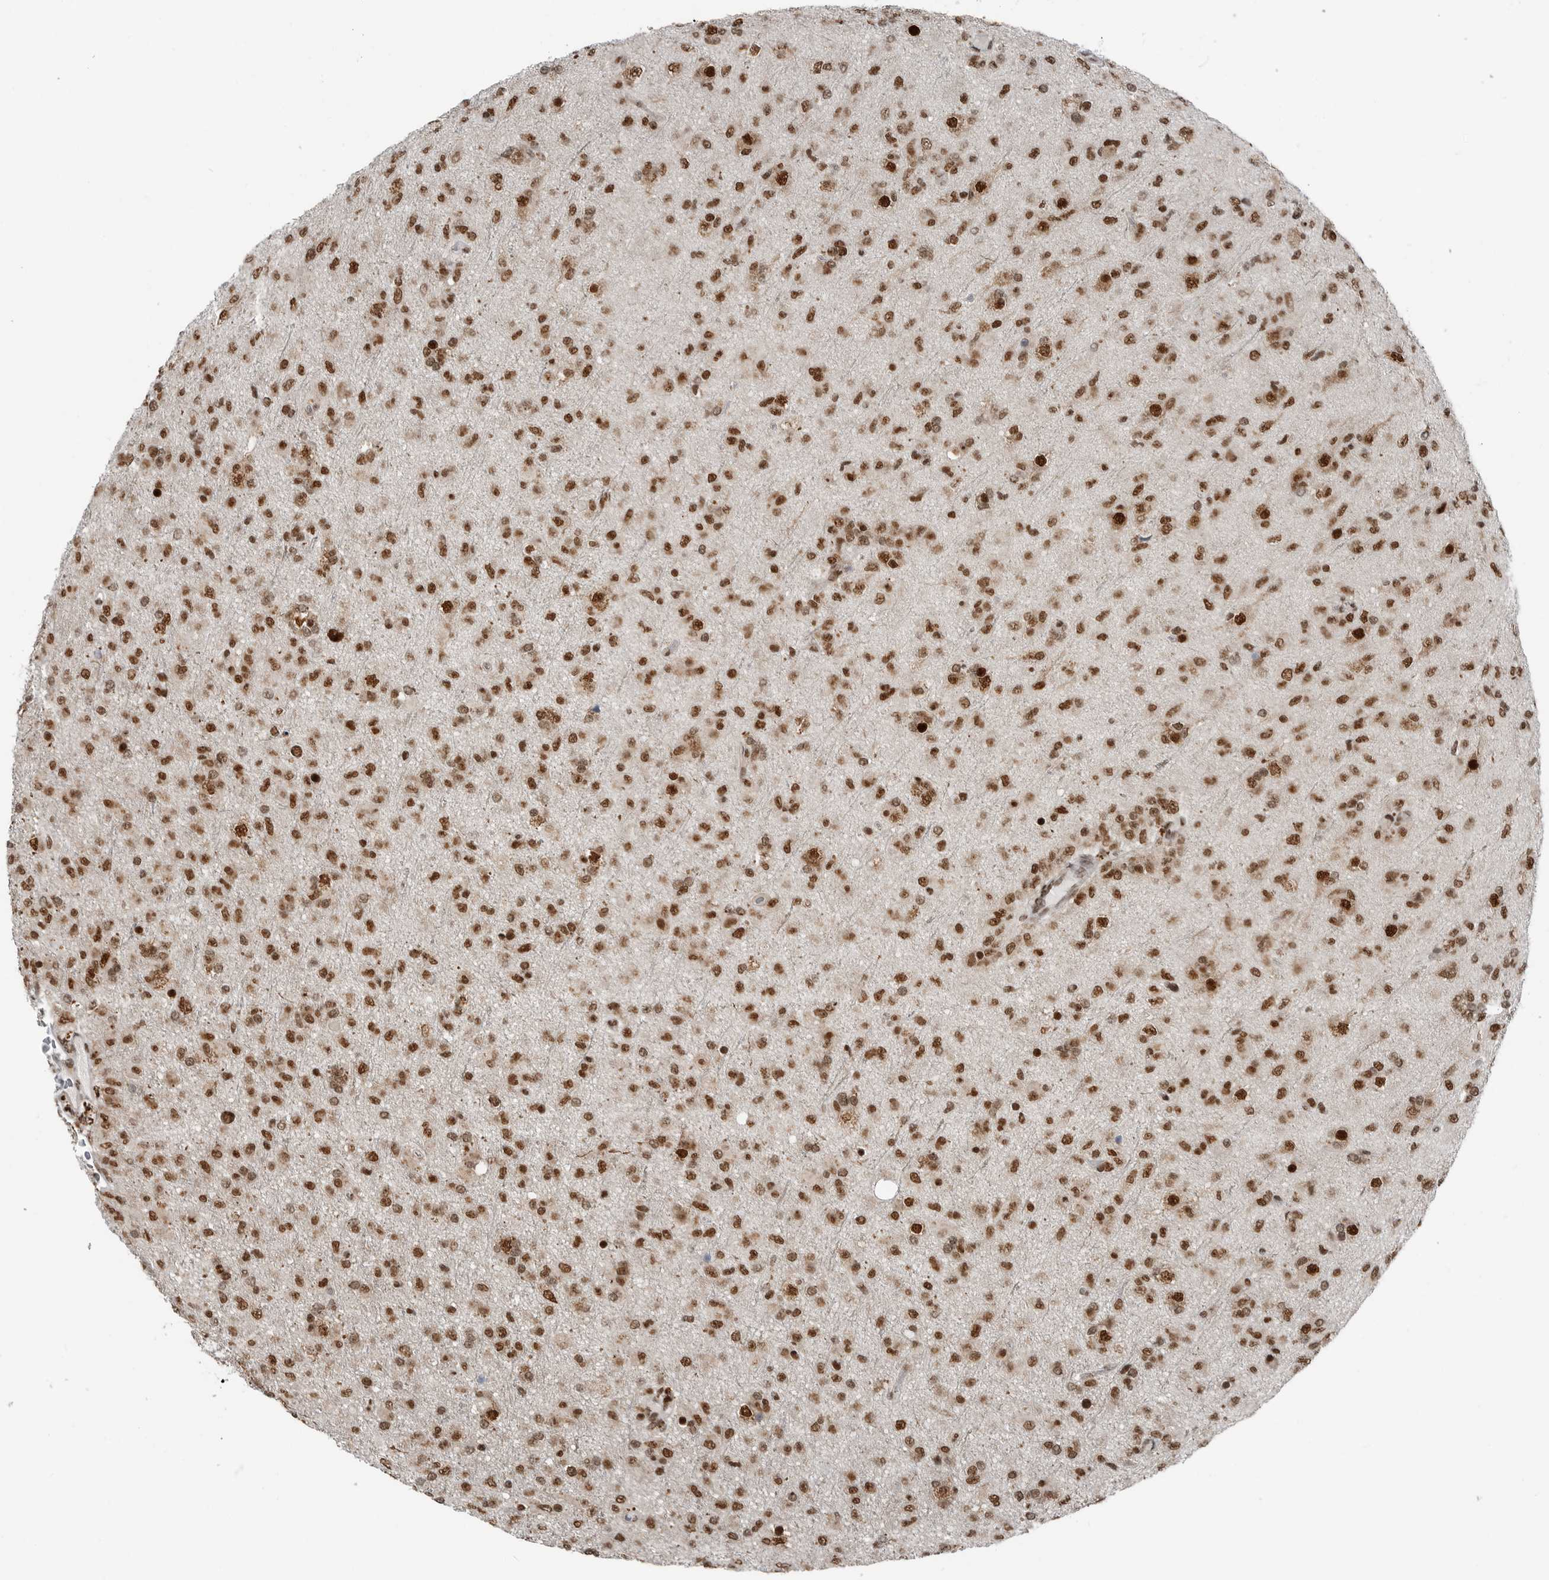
{"staining": {"intensity": "moderate", "quantity": ">75%", "location": "nuclear"}, "tissue": "glioma", "cell_type": "Tumor cells", "image_type": "cancer", "snomed": [{"axis": "morphology", "description": "Glioma, malignant, Low grade"}, {"axis": "topography", "description": "Brain"}], "caption": "The histopathology image exhibits immunohistochemical staining of glioma. There is moderate nuclear expression is appreciated in approximately >75% of tumor cells.", "gene": "BLZF1", "patient": {"sex": "male", "age": 65}}